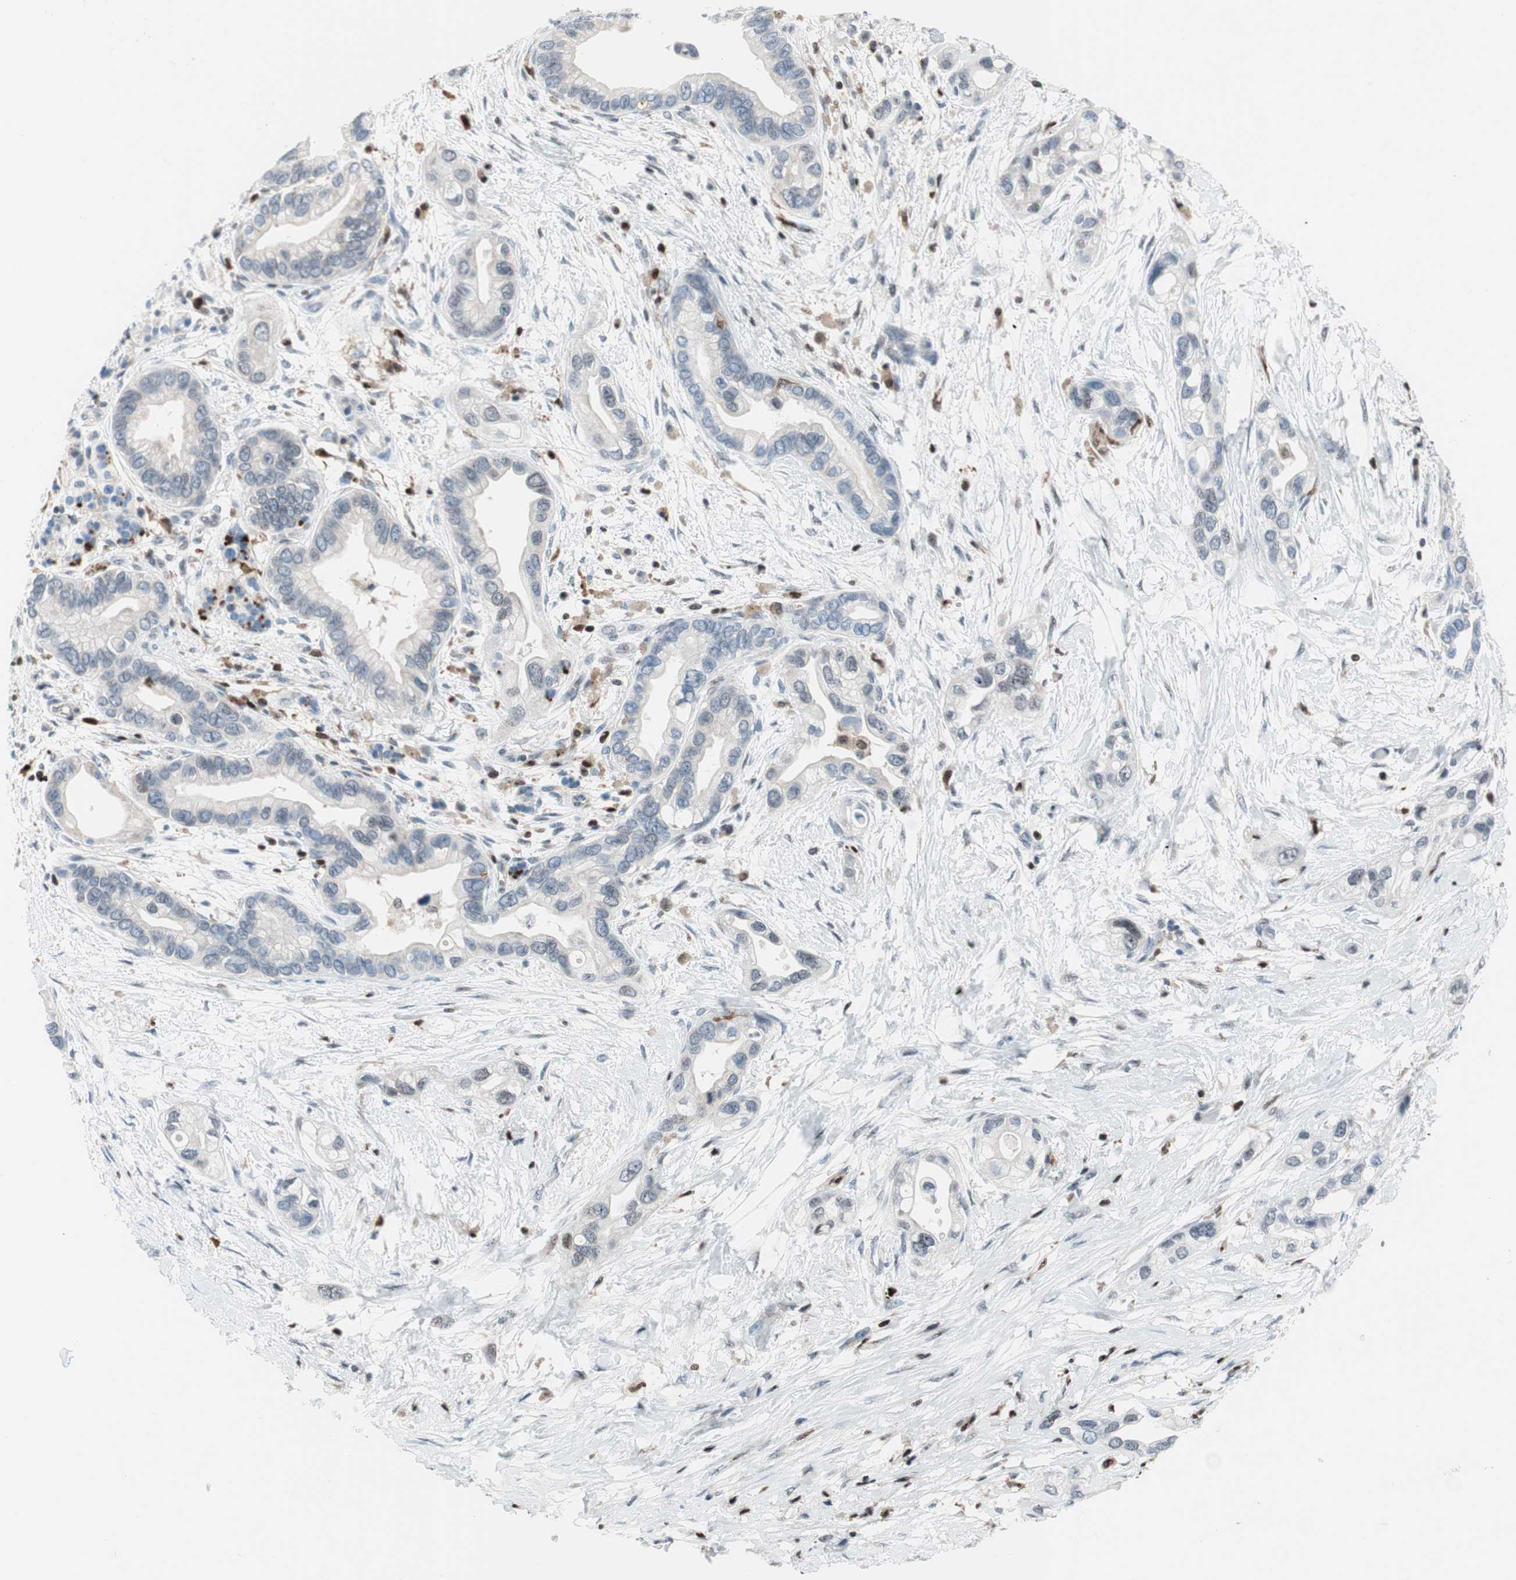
{"staining": {"intensity": "negative", "quantity": "none", "location": "none"}, "tissue": "pancreatic cancer", "cell_type": "Tumor cells", "image_type": "cancer", "snomed": [{"axis": "morphology", "description": "Adenocarcinoma, NOS"}, {"axis": "topography", "description": "Pancreas"}], "caption": "Immunohistochemistry of human pancreatic adenocarcinoma demonstrates no expression in tumor cells.", "gene": "RGS10", "patient": {"sex": "female", "age": 77}}